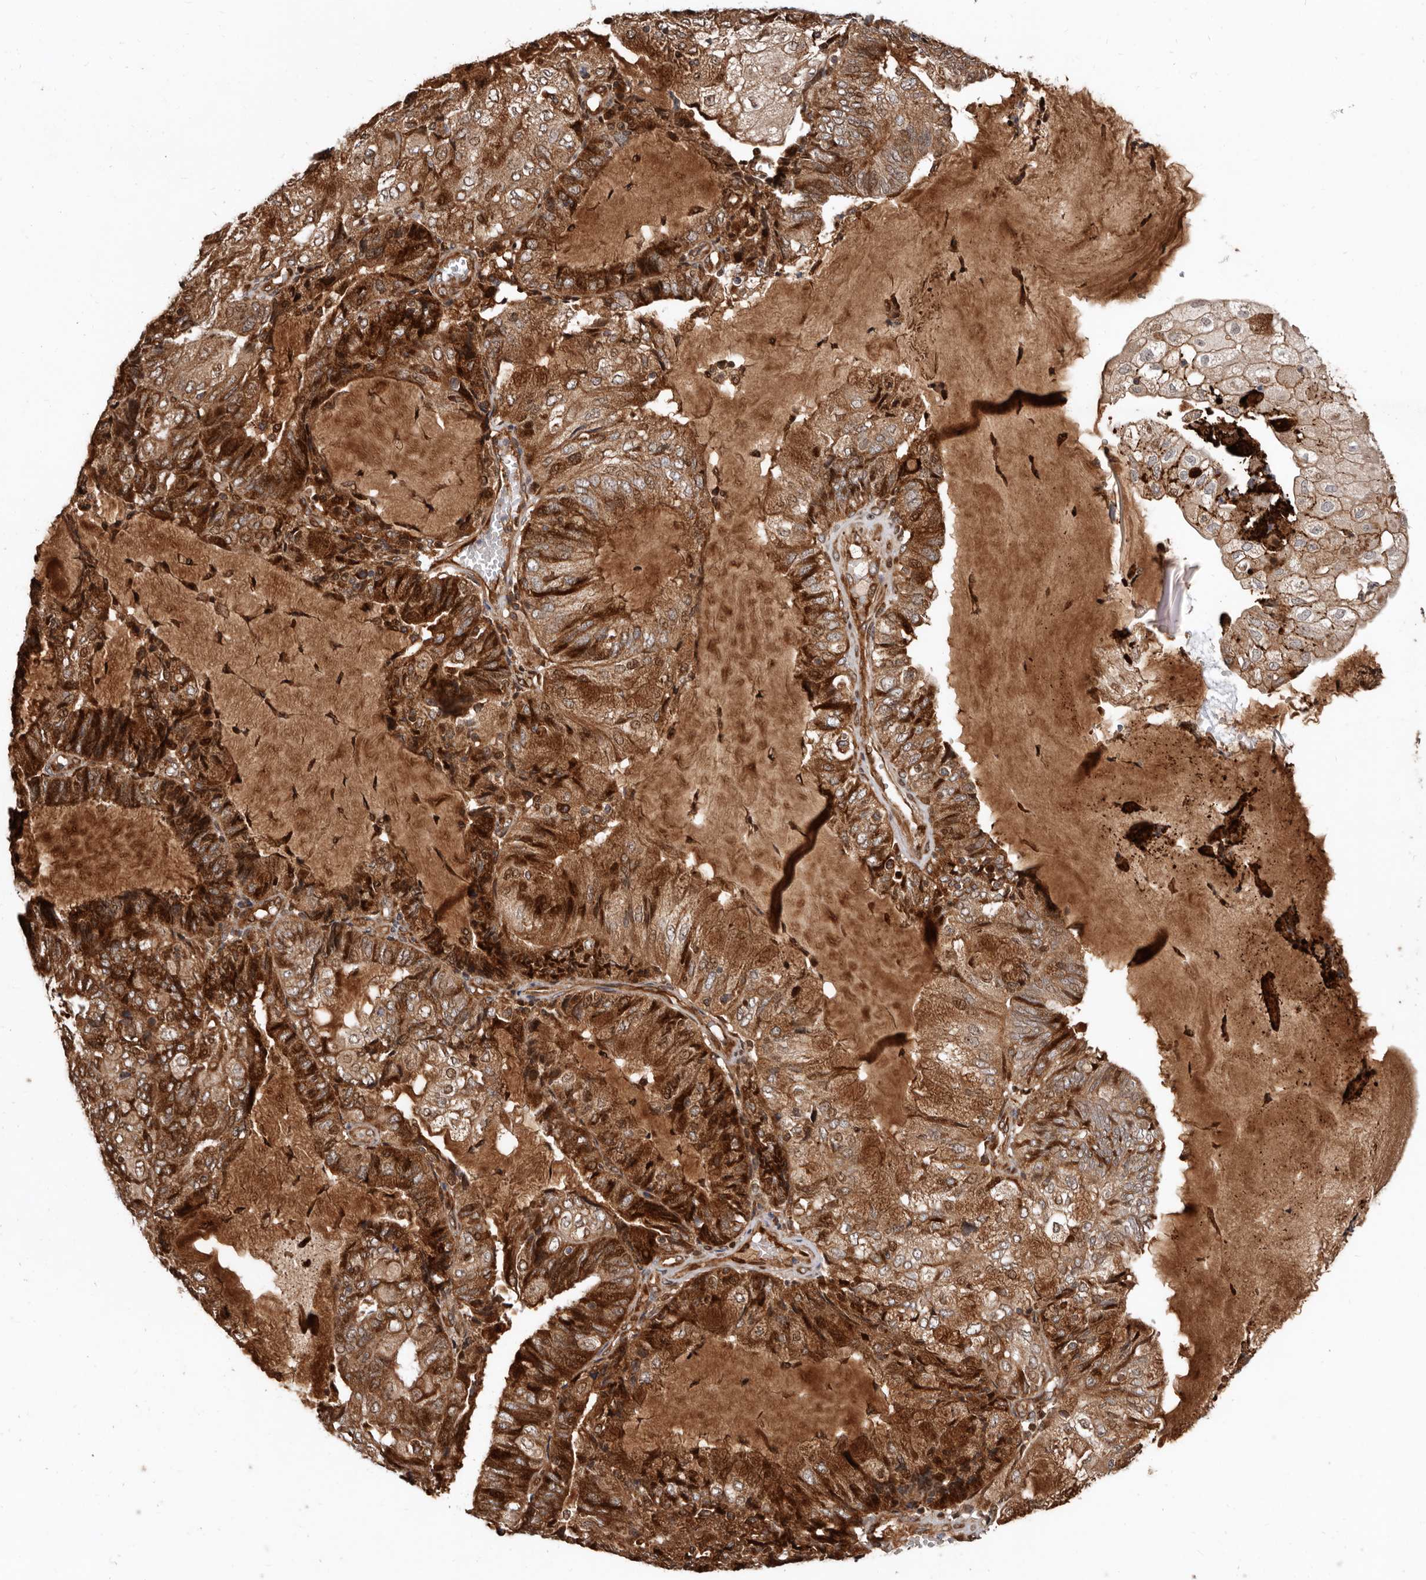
{"staining": {"intensity": "strong", "quantity": ">75%", "location": "cytoplasmic/membranous"}, "tissue": "endometrial cancer", "cell_type": "Tumor cells", "image_type": "cancer", "snomed": [{"axis": "morphology", "description": "Adenocarcinoma, NOS"}, {"axis": "topography", "description": "Endometrium"}], "caption": "IHC (DAB (3,3'-diaminobenzidine)) staining of endometrial cancer exhibits strong cytoplasmic/membranous protein expression in about >75% of tumor cells. The protein is shown in brown color, while the nuclei are stained blue.", "gene": "WEE2", "patient": {"sex": "female", "age": 81}}